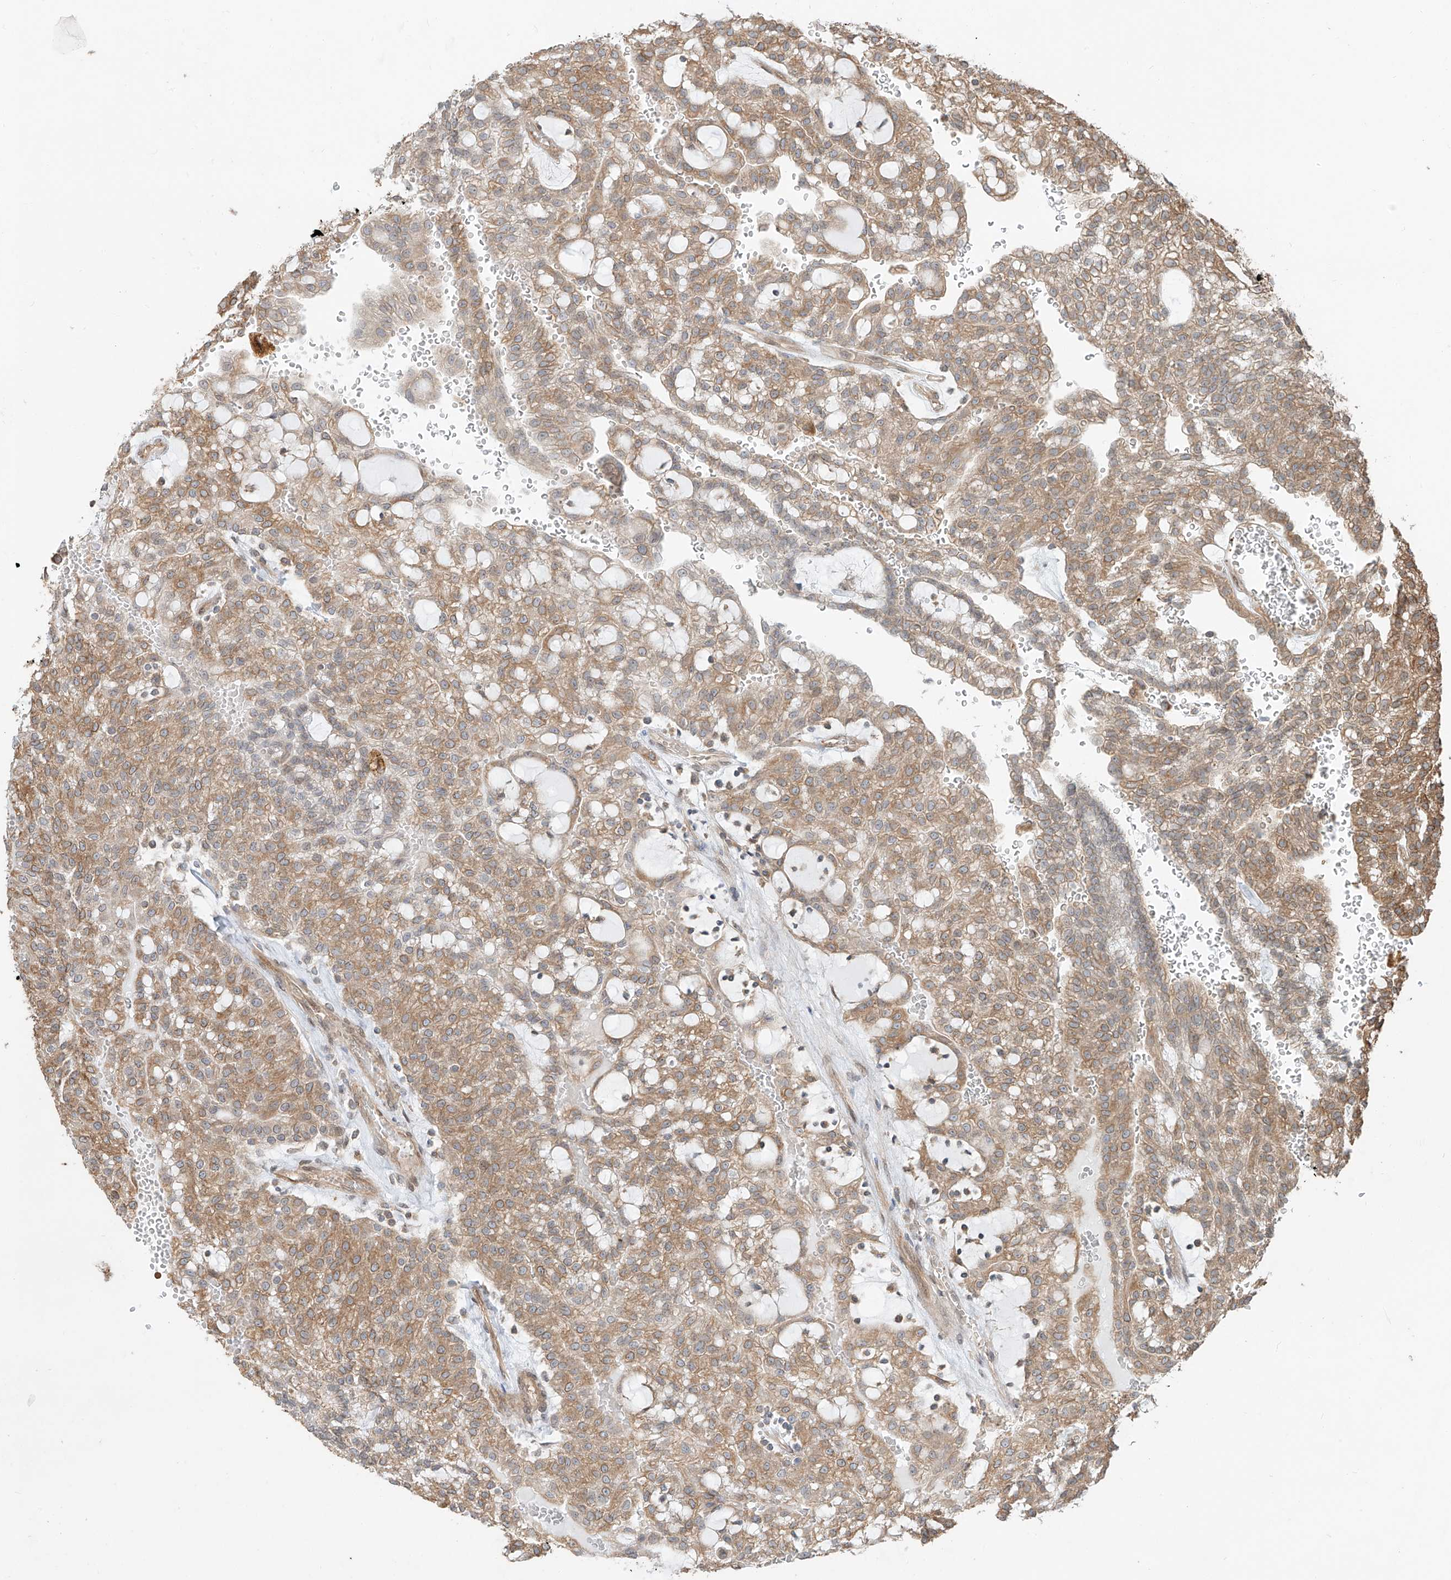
{"staining": {"intensity": "moderate", "quantity": ">75%", "location": "cytoplasmic/membranous"}, "tissue": "renal cancer", "cell_type": "Tumor cells", "image_type": "cancer", "snomed": [{"axis": "morphology", "description": "Adenocarcinoma, NOS"}, {"axis": "topography", "description": "Kidney"}], "caption": "Tumor cells reveal medium levels of moderate cytoplasmic/membranous staining in approximately >75% of cells in adenocarcinoma (renal).", "gene": "CEP162", "patient": {"sex": "male", "age": 63}}